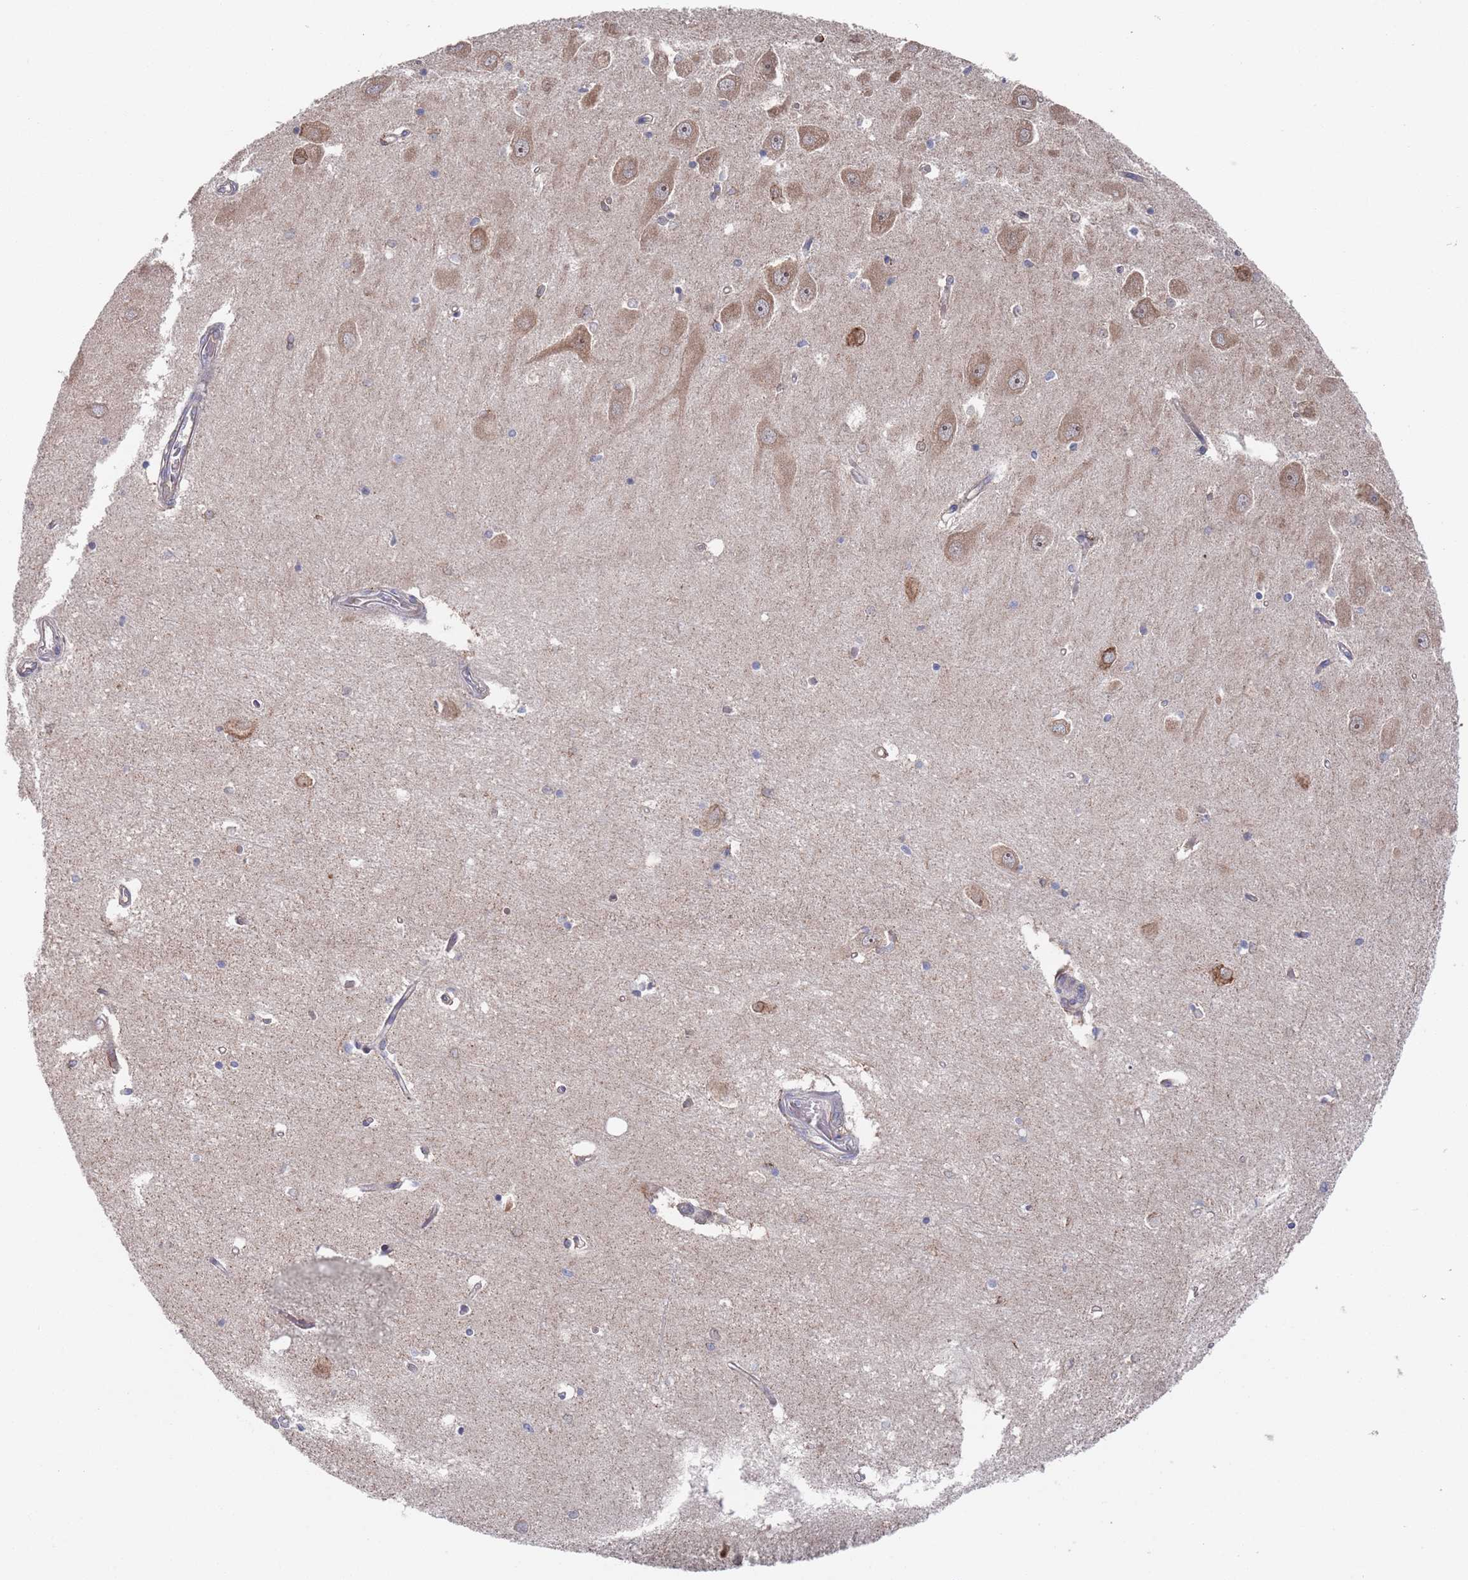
{"staining": {"intensity": "weak", "quantity": "<25%", "location": "cytoplasmic/membranous"}, "tissue": "hippocampus", "cell_type": "Glial cells", "image_type": "normal", "snomed": [{"axis": "morphology", "description": "Normal tissue, NOS"}, {"axis": "topography", "description": "Hippocampus"}], "caption": "Immunohistochemistry (IHC) of benign human hippocampus displays no staining in glial cells.", "gene": "CCDC106", "patient": {"sex": "male", "age": 45}}